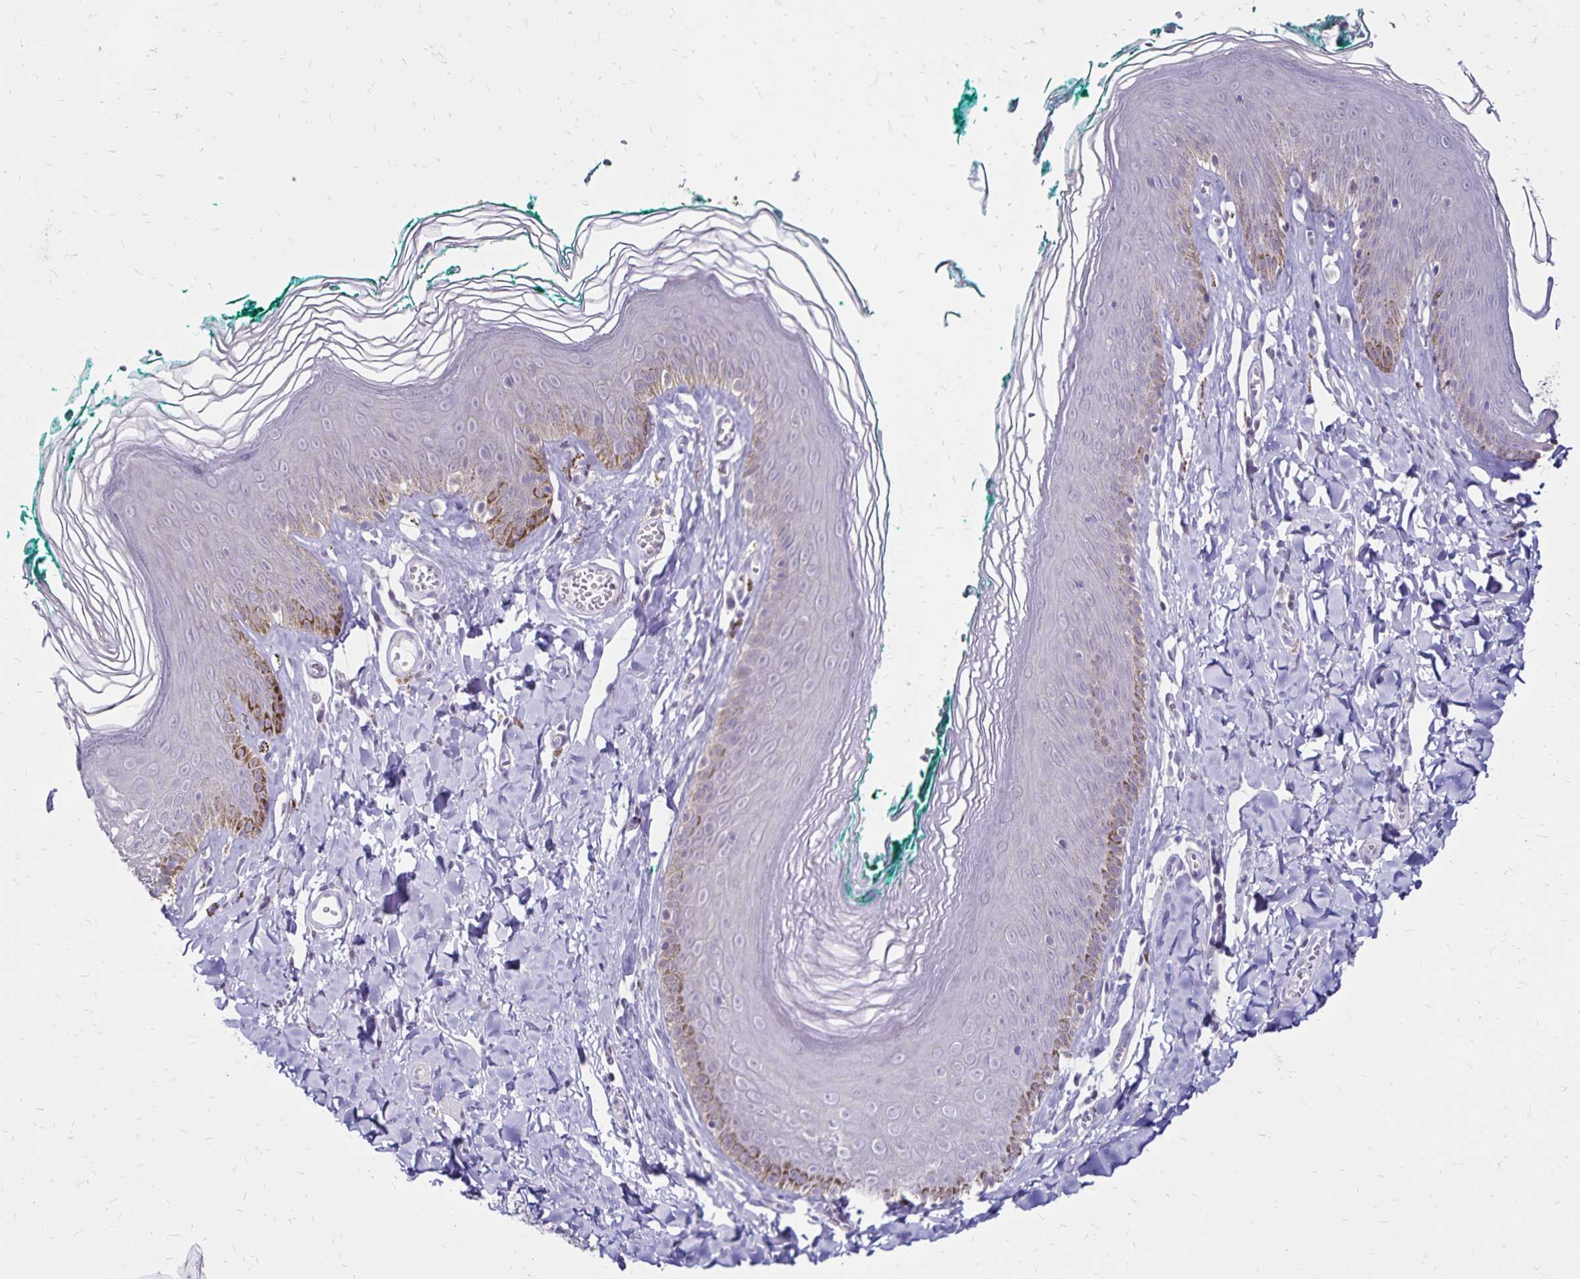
{"staining": {"intensity": "negative", "quantity": "none", "location": "none"}, "tissue": "skin", "cell_type": "Epidermal cells", "image_type": "normal", "snomed": [{"axis": "morphology", "description": "Normal tissue, NOS"}, {"axis": "topography", "description": "Vulva"}, {"axis": "topography", "description": "Peripheral nerve tissue"}], "caption": "The image displays no staining of epidermal cells in benign skin. Brightfield microscopy of immunohistochemistry (IHC) stained with DAB (3,3'-diaminobenzidine) (brown) and hematoxylin (blue), captured at high magnification.", "gene": "SH3GL3", "patient": {"sex": "female", "age": 66}}